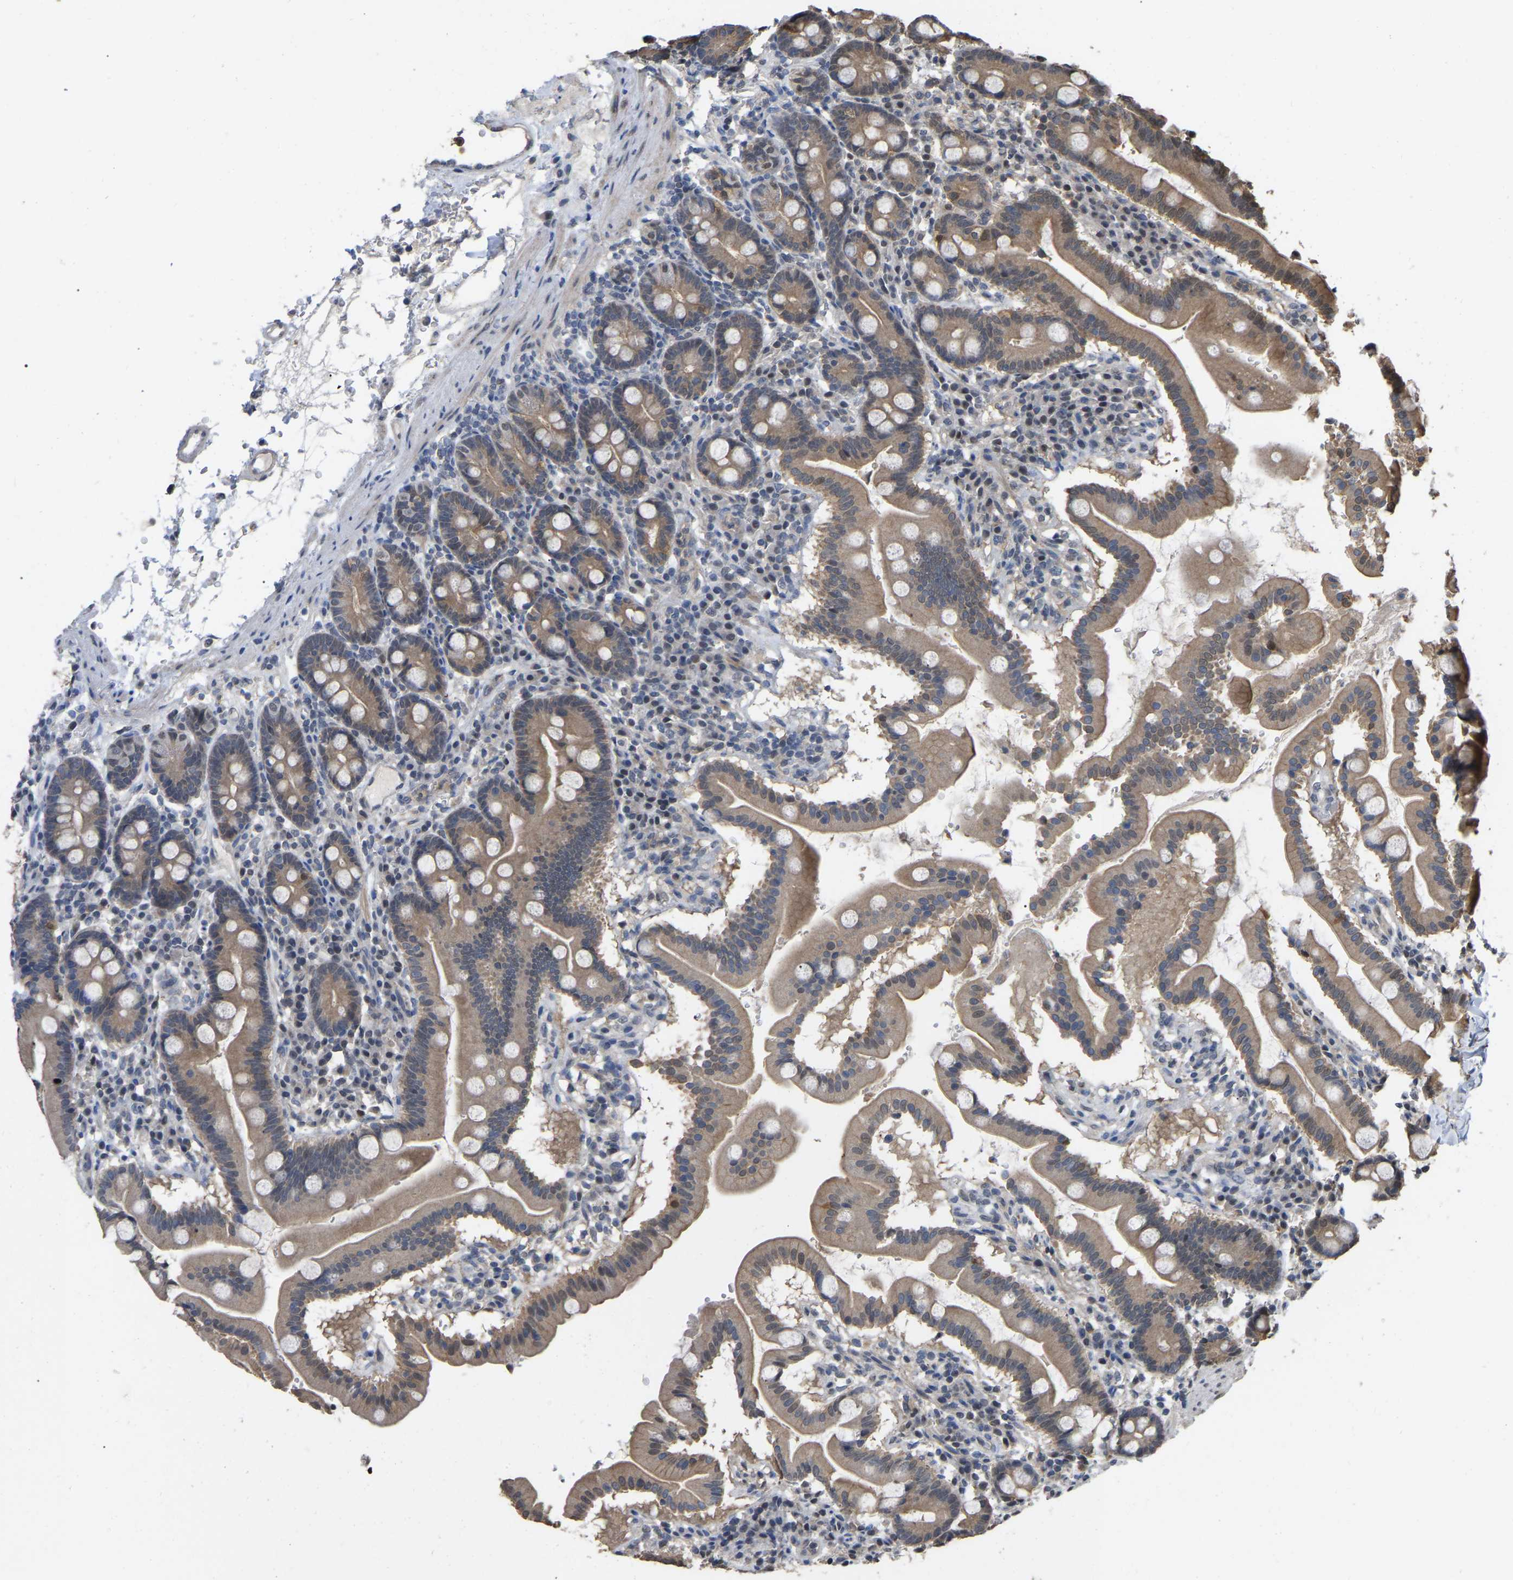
{"staining": {"intensity": "moderate", "quantity": ">75%", "location": "cytoplasmic/membranous"}, "tissue": "duodenum", "cell_type": "Glandular cells", "image_type": "normal", "snomed": [{"axis": "morphology", "description": "Normal tissue, NOS"}, {"axis": "topography", "description": "Duodenum"}], "caption": "Brown immunohistochemical staining in unremarkable human duodenum exhibits moderate cytoplasmic/membranous positivity in approximately >75% of glandular cells.", "gene": "FAM219A", "patient": {"sex": "male", "age": 50}}